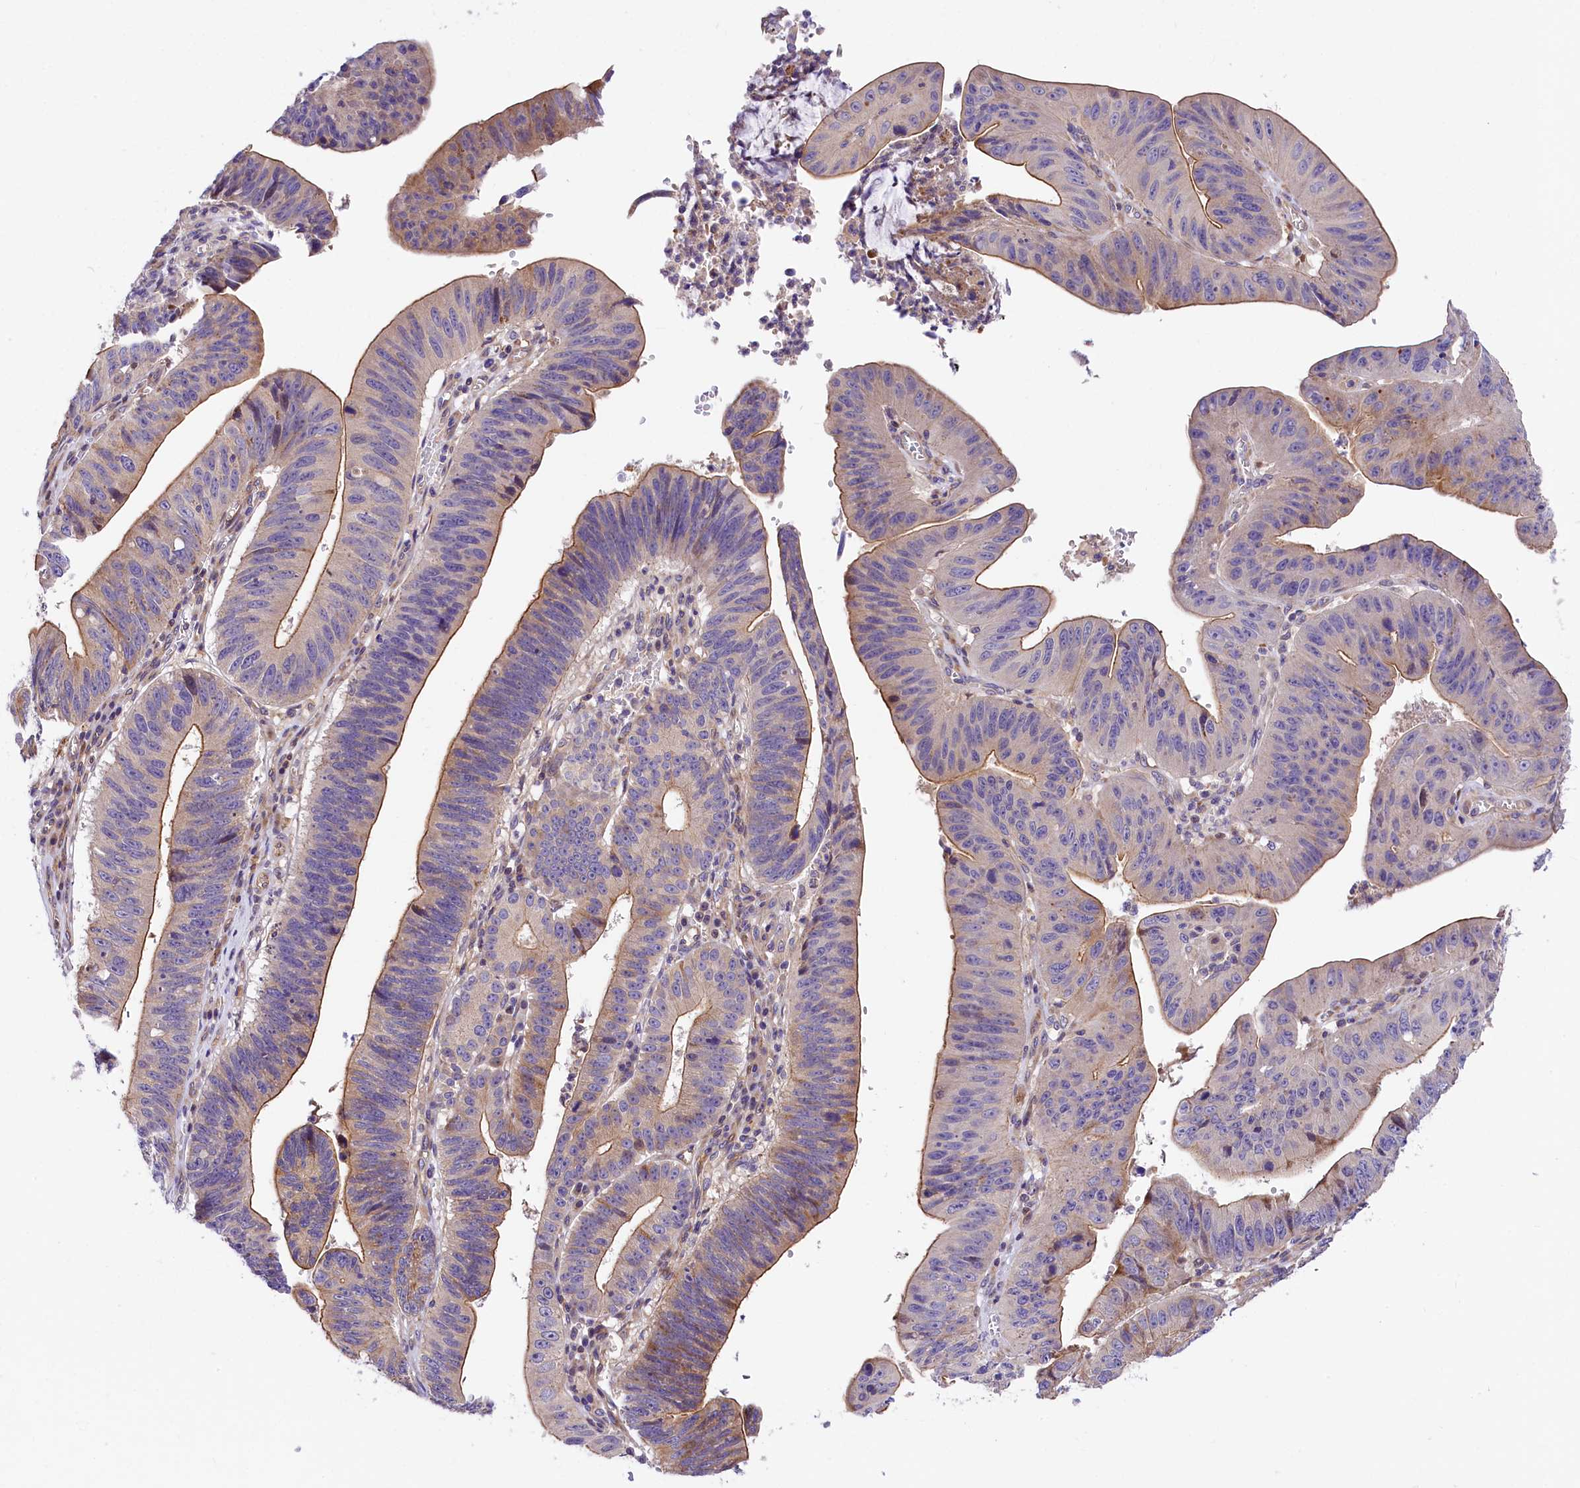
{"staining": {"intensity": "moderate", "quantity": ">75%", "location": "cytoplasmic/membranous"}, "tissue": "stomach cancer", "cell_type": "Tumor cells", "image_type": "cancer", "snomed": [{"axis": "morphology", "description": "Adenocarcinoma, NOS"}, {"axis": "topography", "description": "Stomach"}], "caption": "Moderate cytoplasmic/membranous expression for a protein is present in about >75% of tumor cells of stomach adenocarcinoma using IHC.", "gene": "ARMC6", "patient": {"sex": "male", "age": 59}}